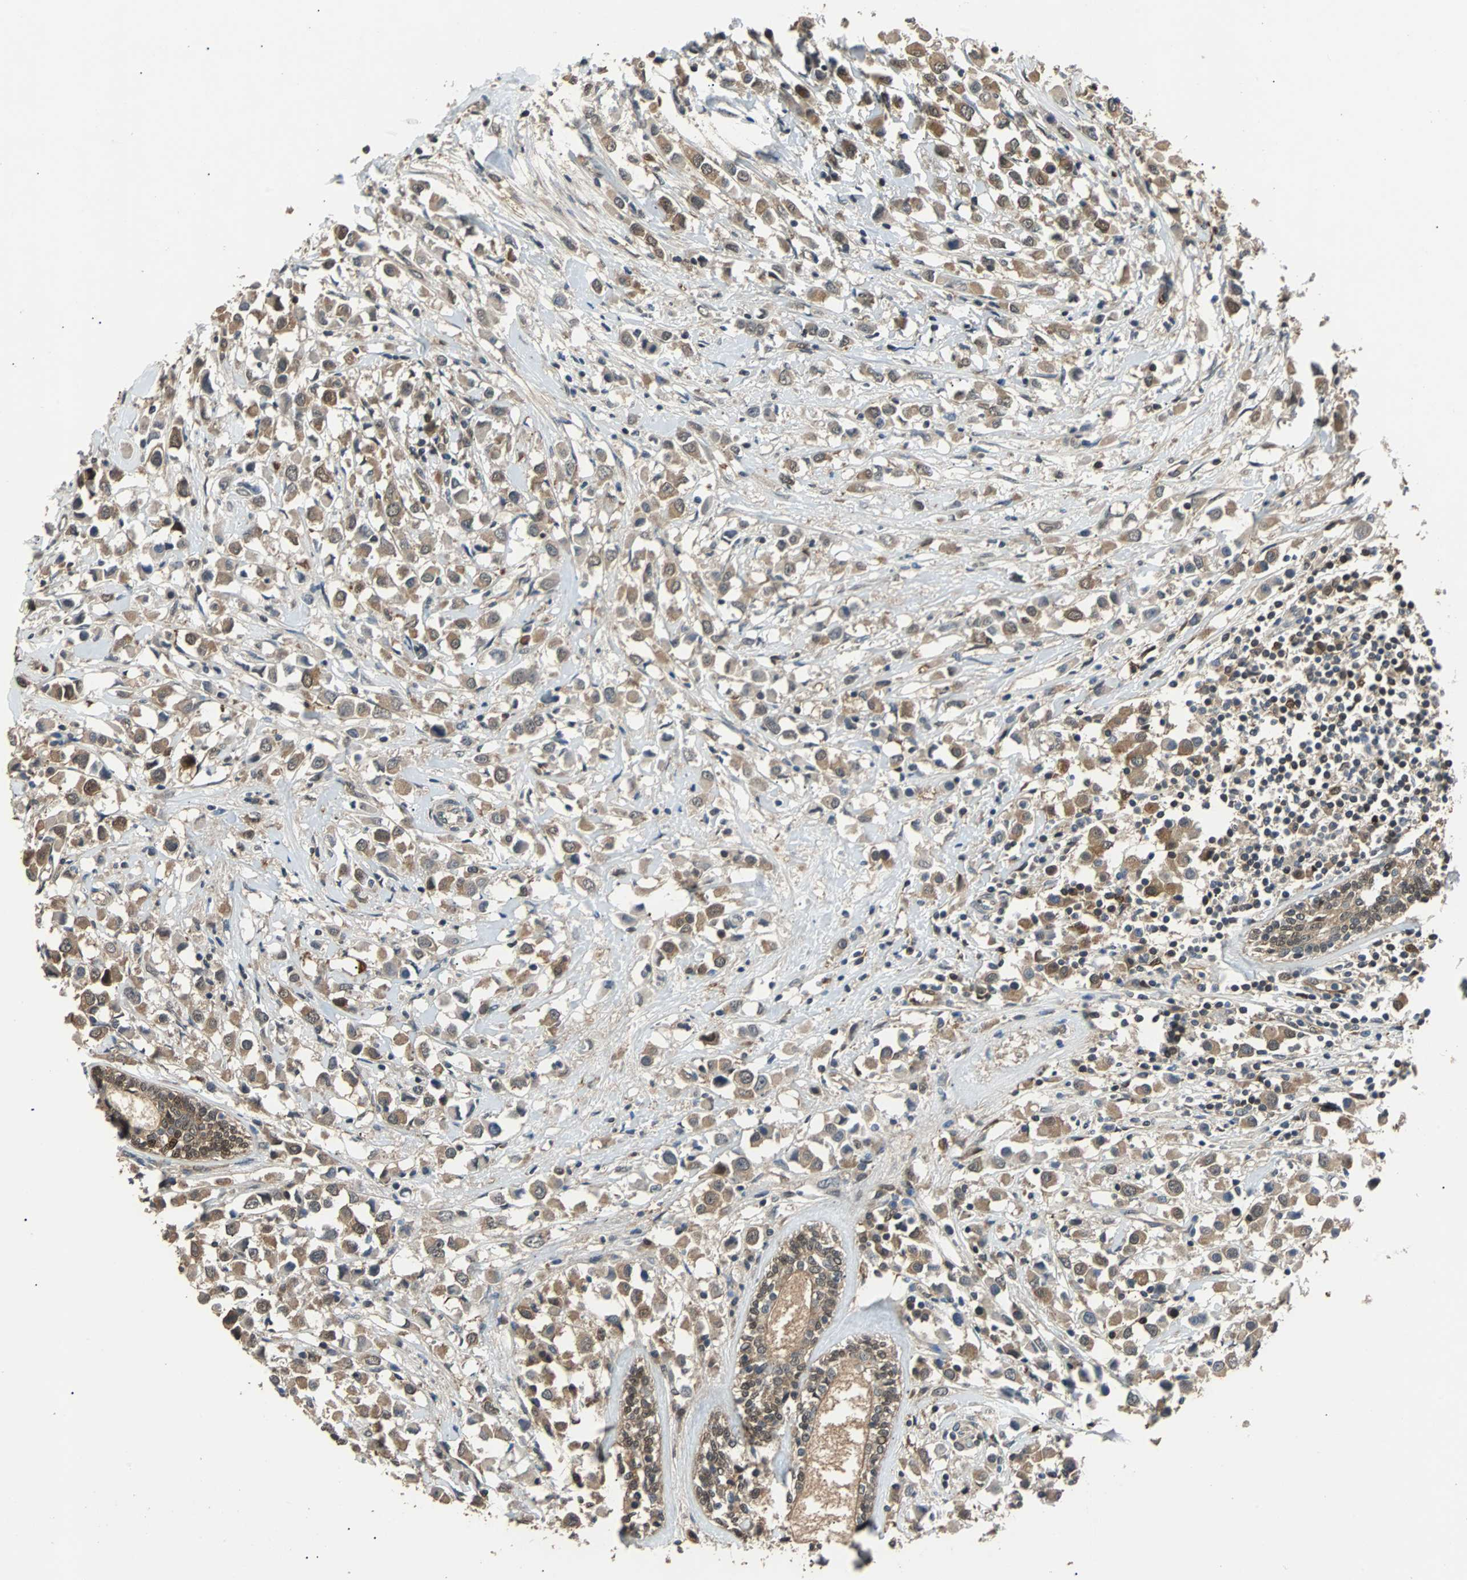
{"staining": {"intensity": "moderate", "quantity": ">75%", "location": "cytoplasmic/membranous"}, "tissue": "breast cancer", "cell_type": "Tumor cells", "image_type": "cancer", "snomed": [{"axis": "morphology", "description": "Duct carcinoma"}, {"axis": "topography", "description": "Breast"}], "caption": "Immunohistochemistry (IHC) staining of intraductal carcinoma (breast), which displays medium levels of moderate cytoplasmic/membranous positivity in approximately >75% of tumor cells indicating moderate cytoplasmic/membranous protein expression. The staining was performed using DAB (3,3'-diaminobenzidine) (brown) for protein detection and nuclei were counterstained in hematoxylin (blue).", "gene": "PRDX6", "patient": {"sex": "female", "age": 61}}